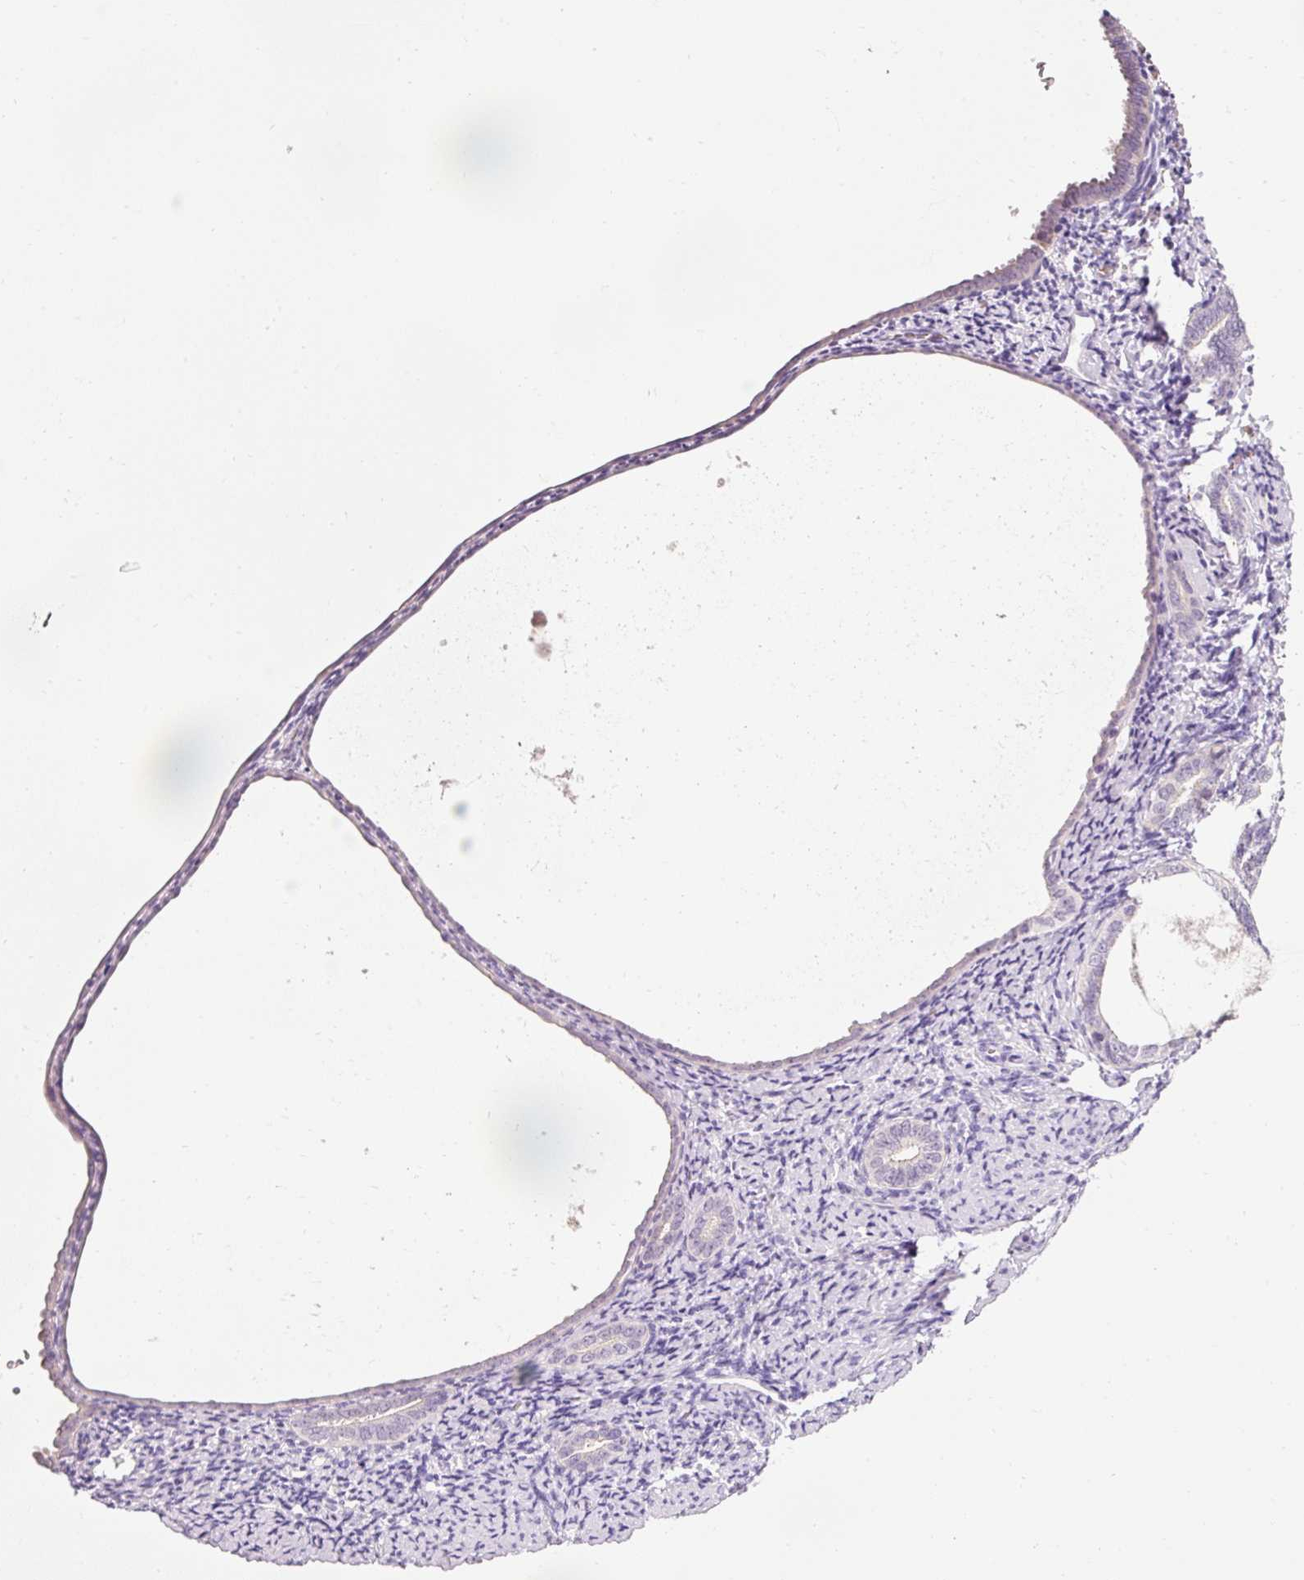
{"staining": {"intensity": "negative", "quantity": "none", "location": "none"}, "tissue": "endometrium", "cell_type": "Cells in endometrial stroma", "image_type": "normal", "snomed": [{"axis": "morphology", "description": "Normal tissue, NOS"}, {"axis": "topography", "description": "Endometrium"}], "caption": "This is an IHC image of normal endometrium. There is no expression in cells in endometrial stroma.", "gene": "DHRS11", "patient": {"sex": "female", "age": 63}}